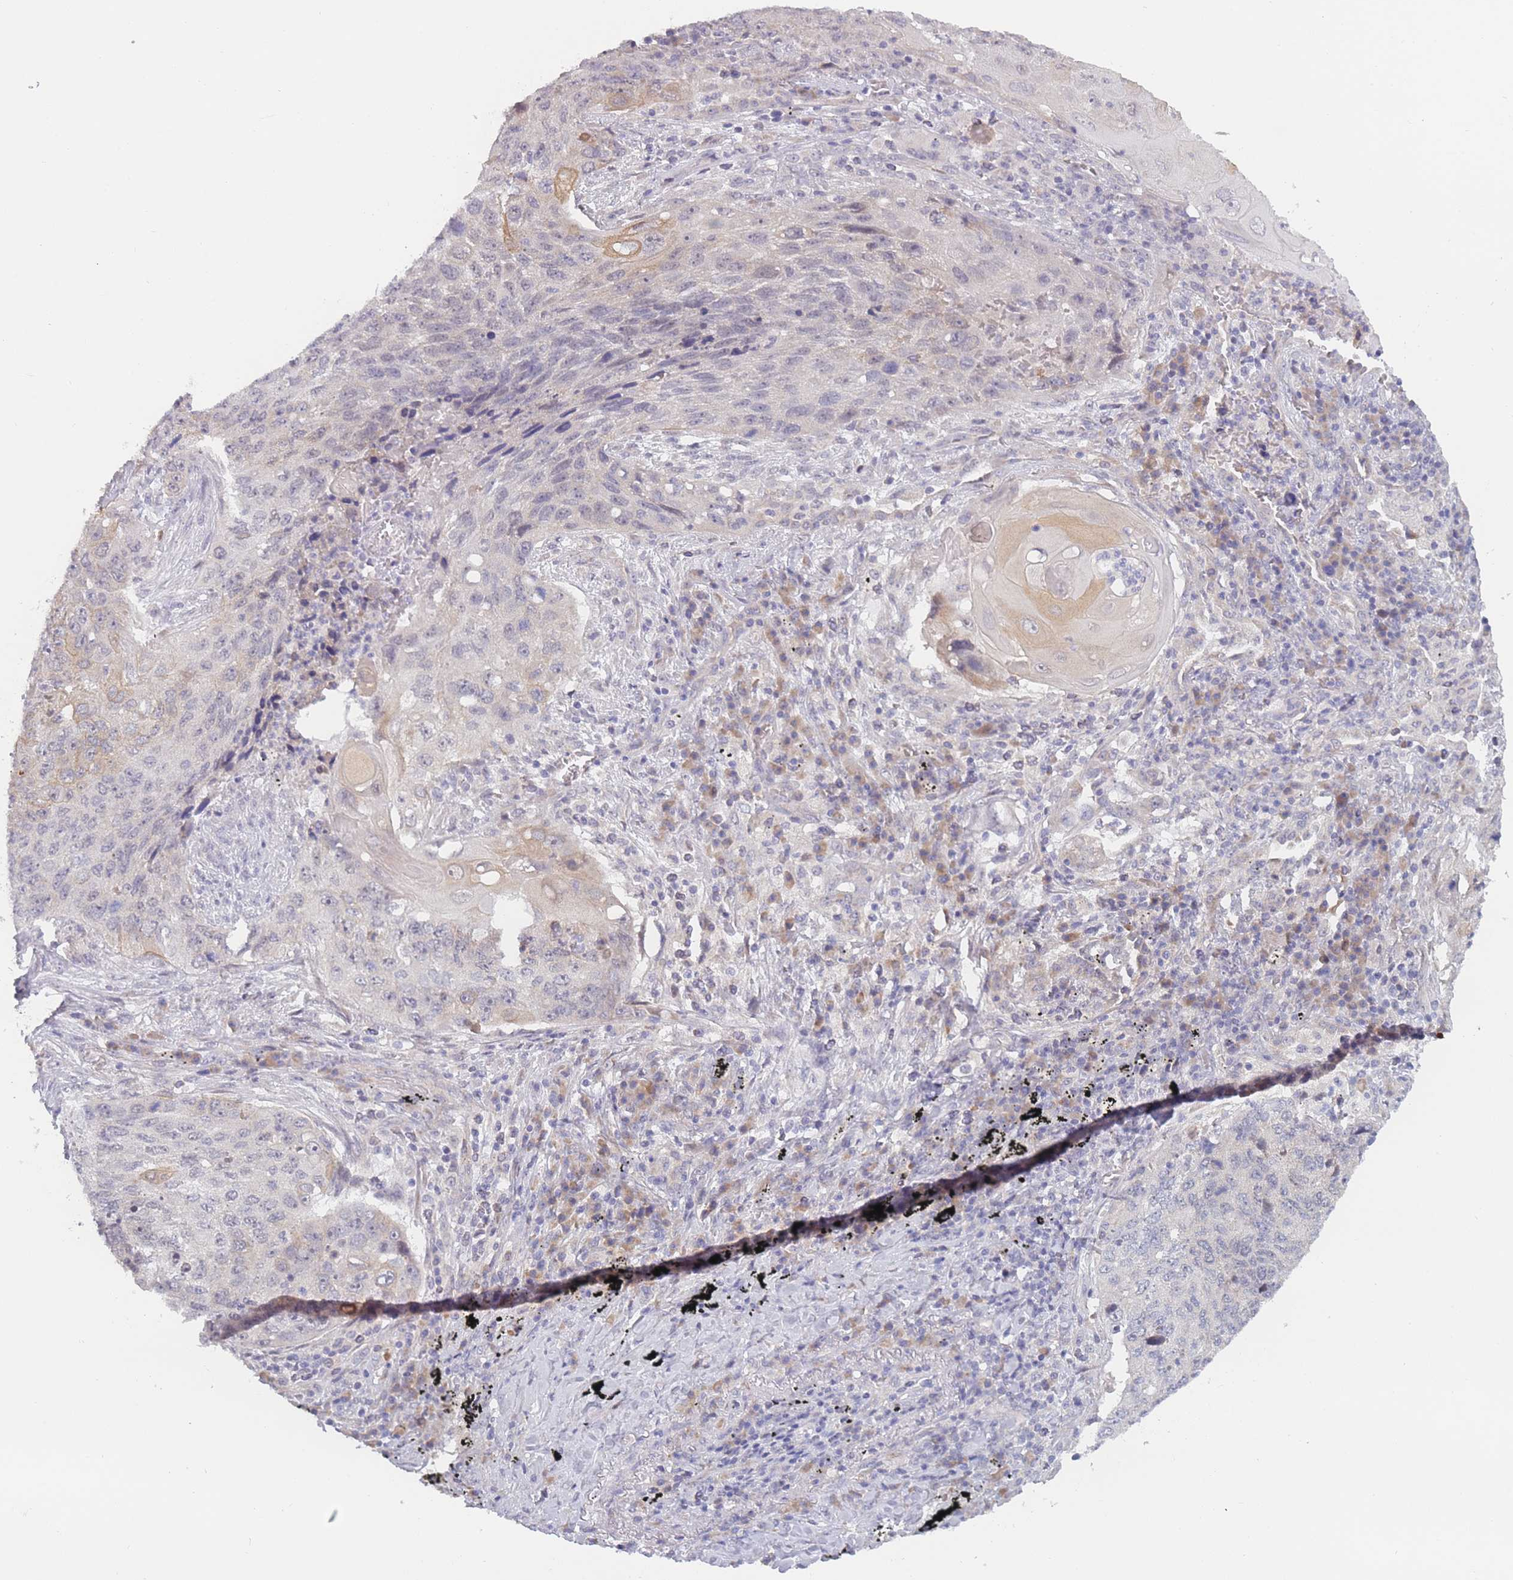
{"staining": {"intensity": "weak", "quantity": "<25%", "location": "cytoplasmic/membranous"}, "tissue": "lung cancer", "cell_type": "Tumor cells", "image_type": "cancer", "snomed": [{"axis": "morphology", "description": "Squamous cell carcinoma, NOS"}, {"axis": "topography", "description": "Lung"}], "caption": "There is no significant positivity in tumor cells of lung cancer (squamous cell carcinoma). The staining was performed using DAB (3,3'-diaminobenzidine) to visualize the protein expression in brown, while the nuclei were stained in blue with hematoxylin (Magnification: 20x).", "gene": "FAM227B", "patient": {"sex": "female", "age": 63}}